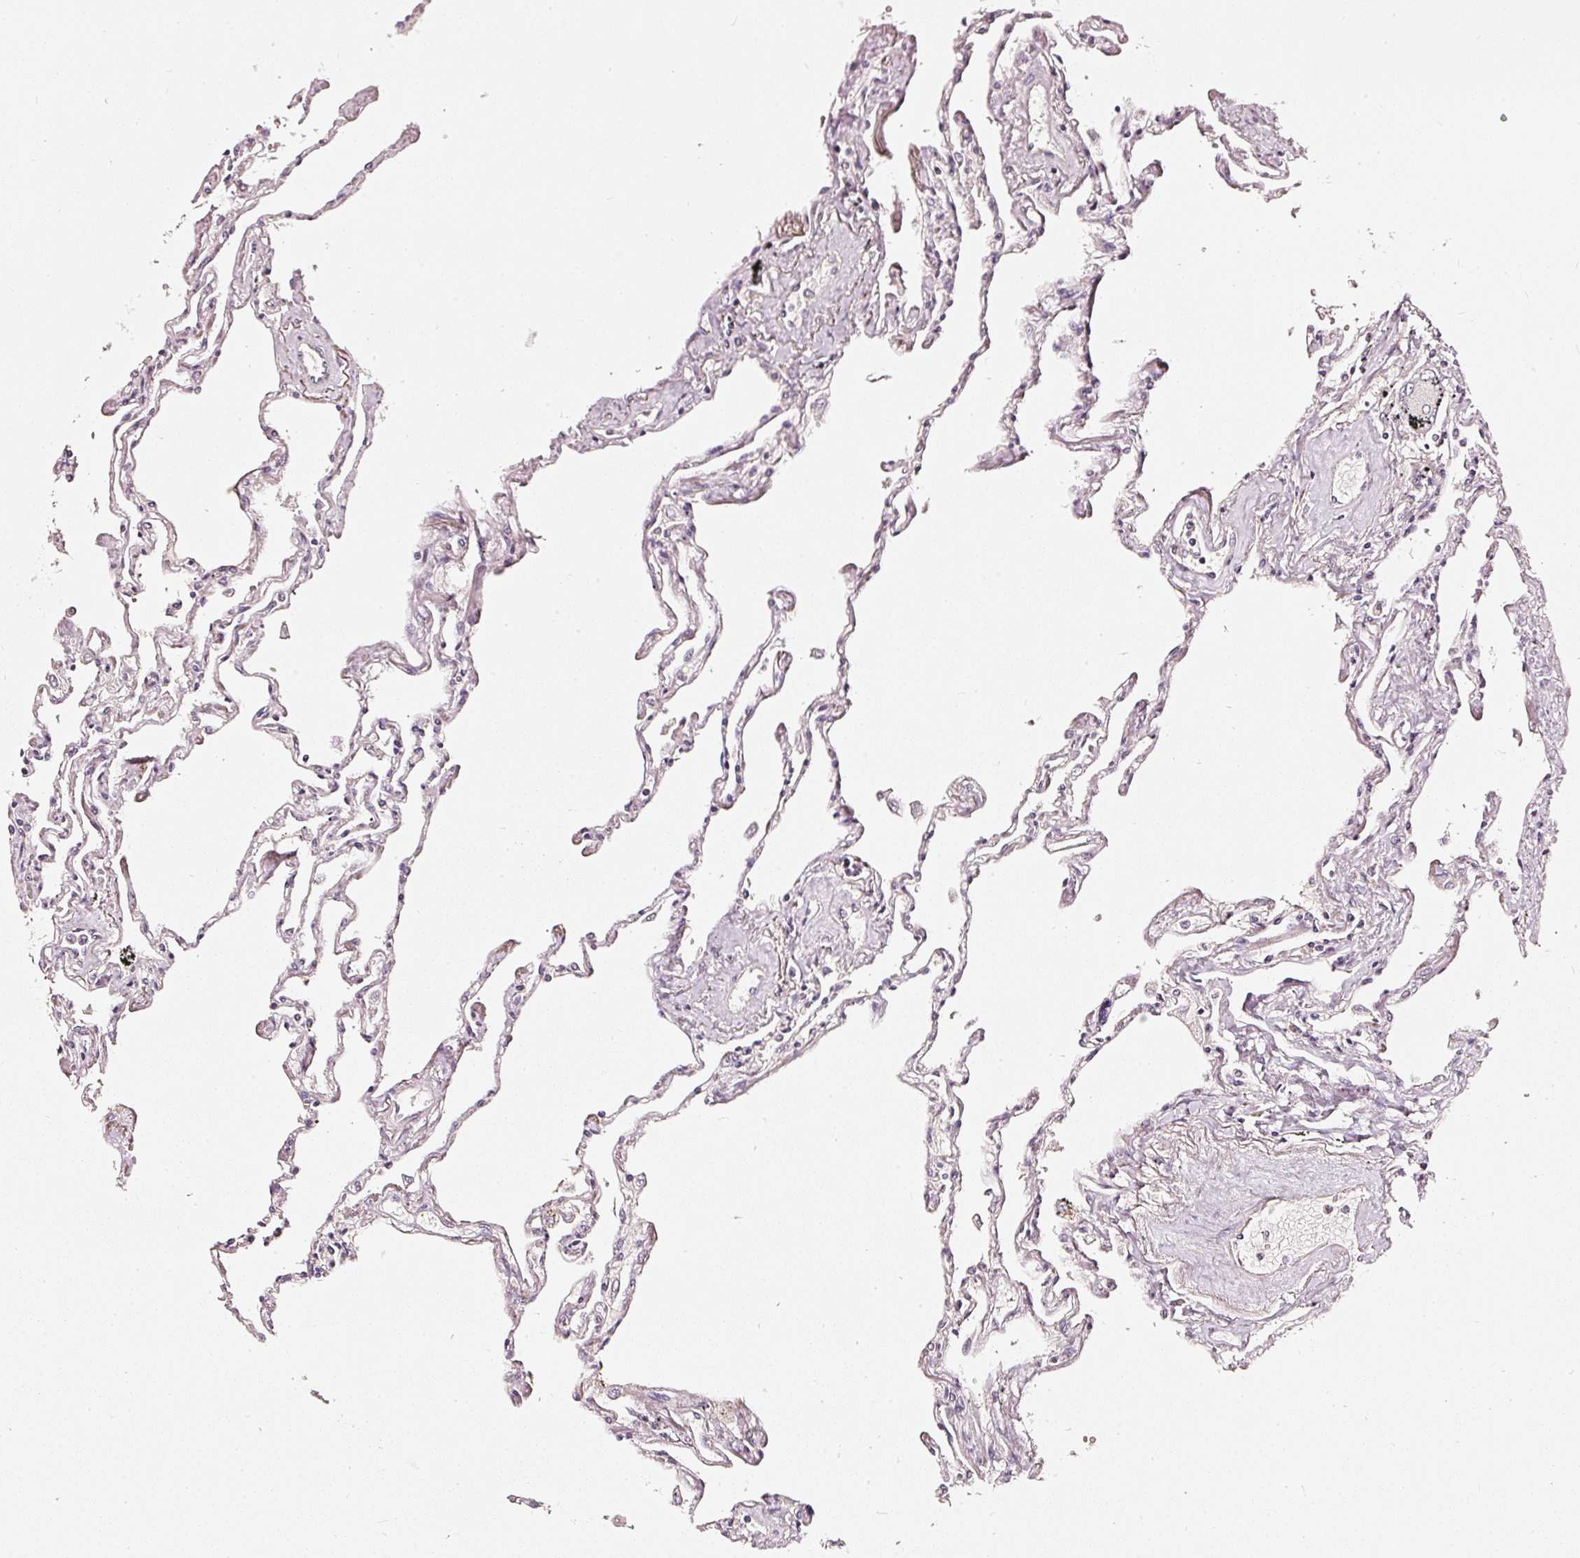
{"staining": {"intensity": "weak", "quantity": "25%-75%", "location": "cytoplasmic/membranous"}, "tissue": "lung", "cell_type": "Alveolar cells", "image_type": "normal", "snomed": [{"axis": "morphology", "description": "Normal tissue, NOS"}, {"axis": "topography", "description": "Lung"}], "caption": "DAB (3,3'-diaminobenzidine) immunohistochemical staining of unremarkable lung displays weak cytoplasmic/membranous protein positivity in about 25%-75% of alveolar cells. (Brightfield microscopy of DAB IHC at high magnification).", "gene": "ASMTL", "patient": {"sex": "female", "age": 67}}